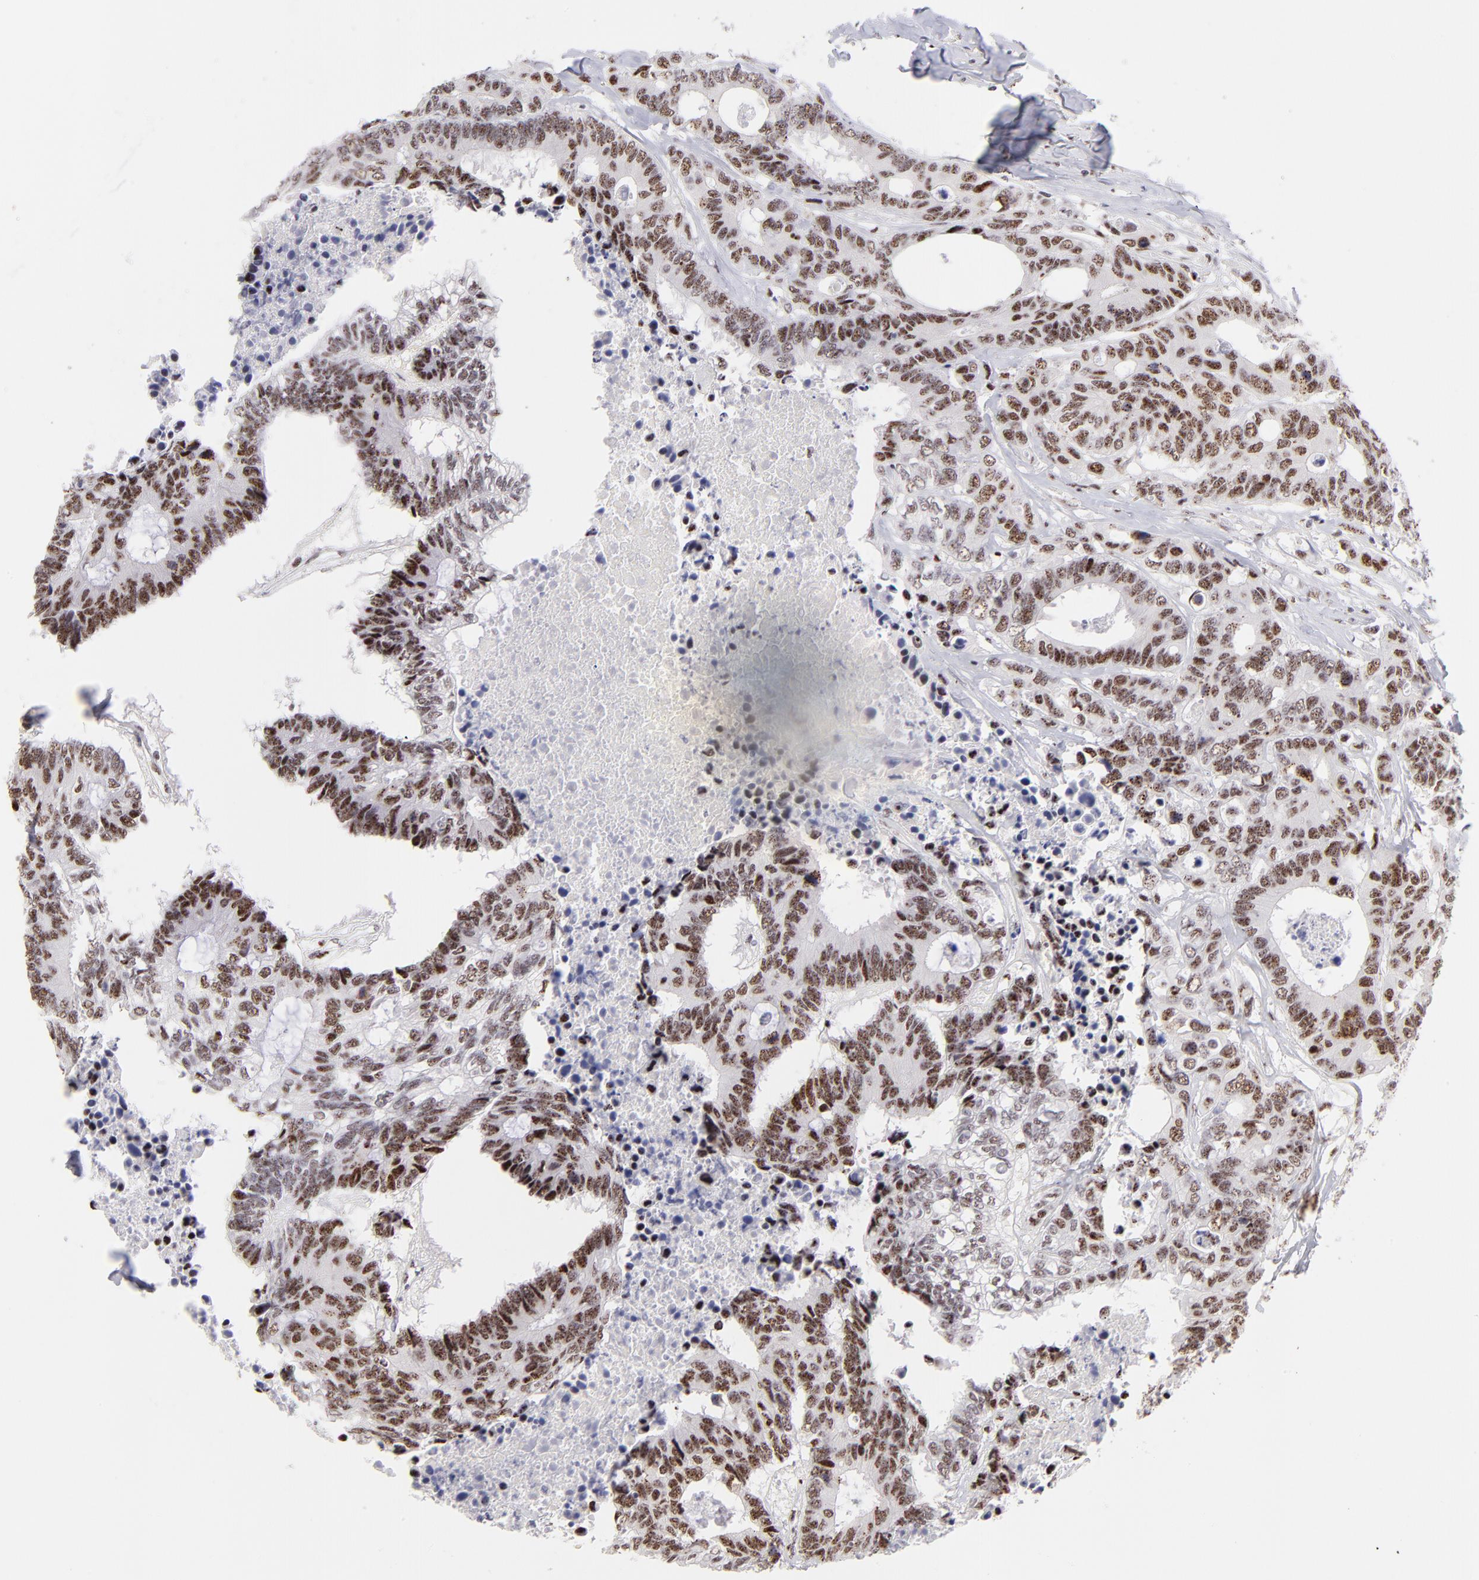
{"staining": {"intensity": "moderate", "quantity": ">75%", "location": "nuclear"}, "tissue": "colorectal cancer", "cell_type": "Tumor cells", "image_type": "cancer", "snomed": [{"axis": "morphology", "description": "Adenocarcinoma, NOS"}, {"axis": "topography", "description": "Rectum"}], "caption": "Immunohistochemical staining of human adenocarcinoma (colorectal) displays medium levels of moderate nuclear expression in about >75% of tumor cells.", "gene": "CDC25C", "patient": {"sex": "male", "age": 55}}